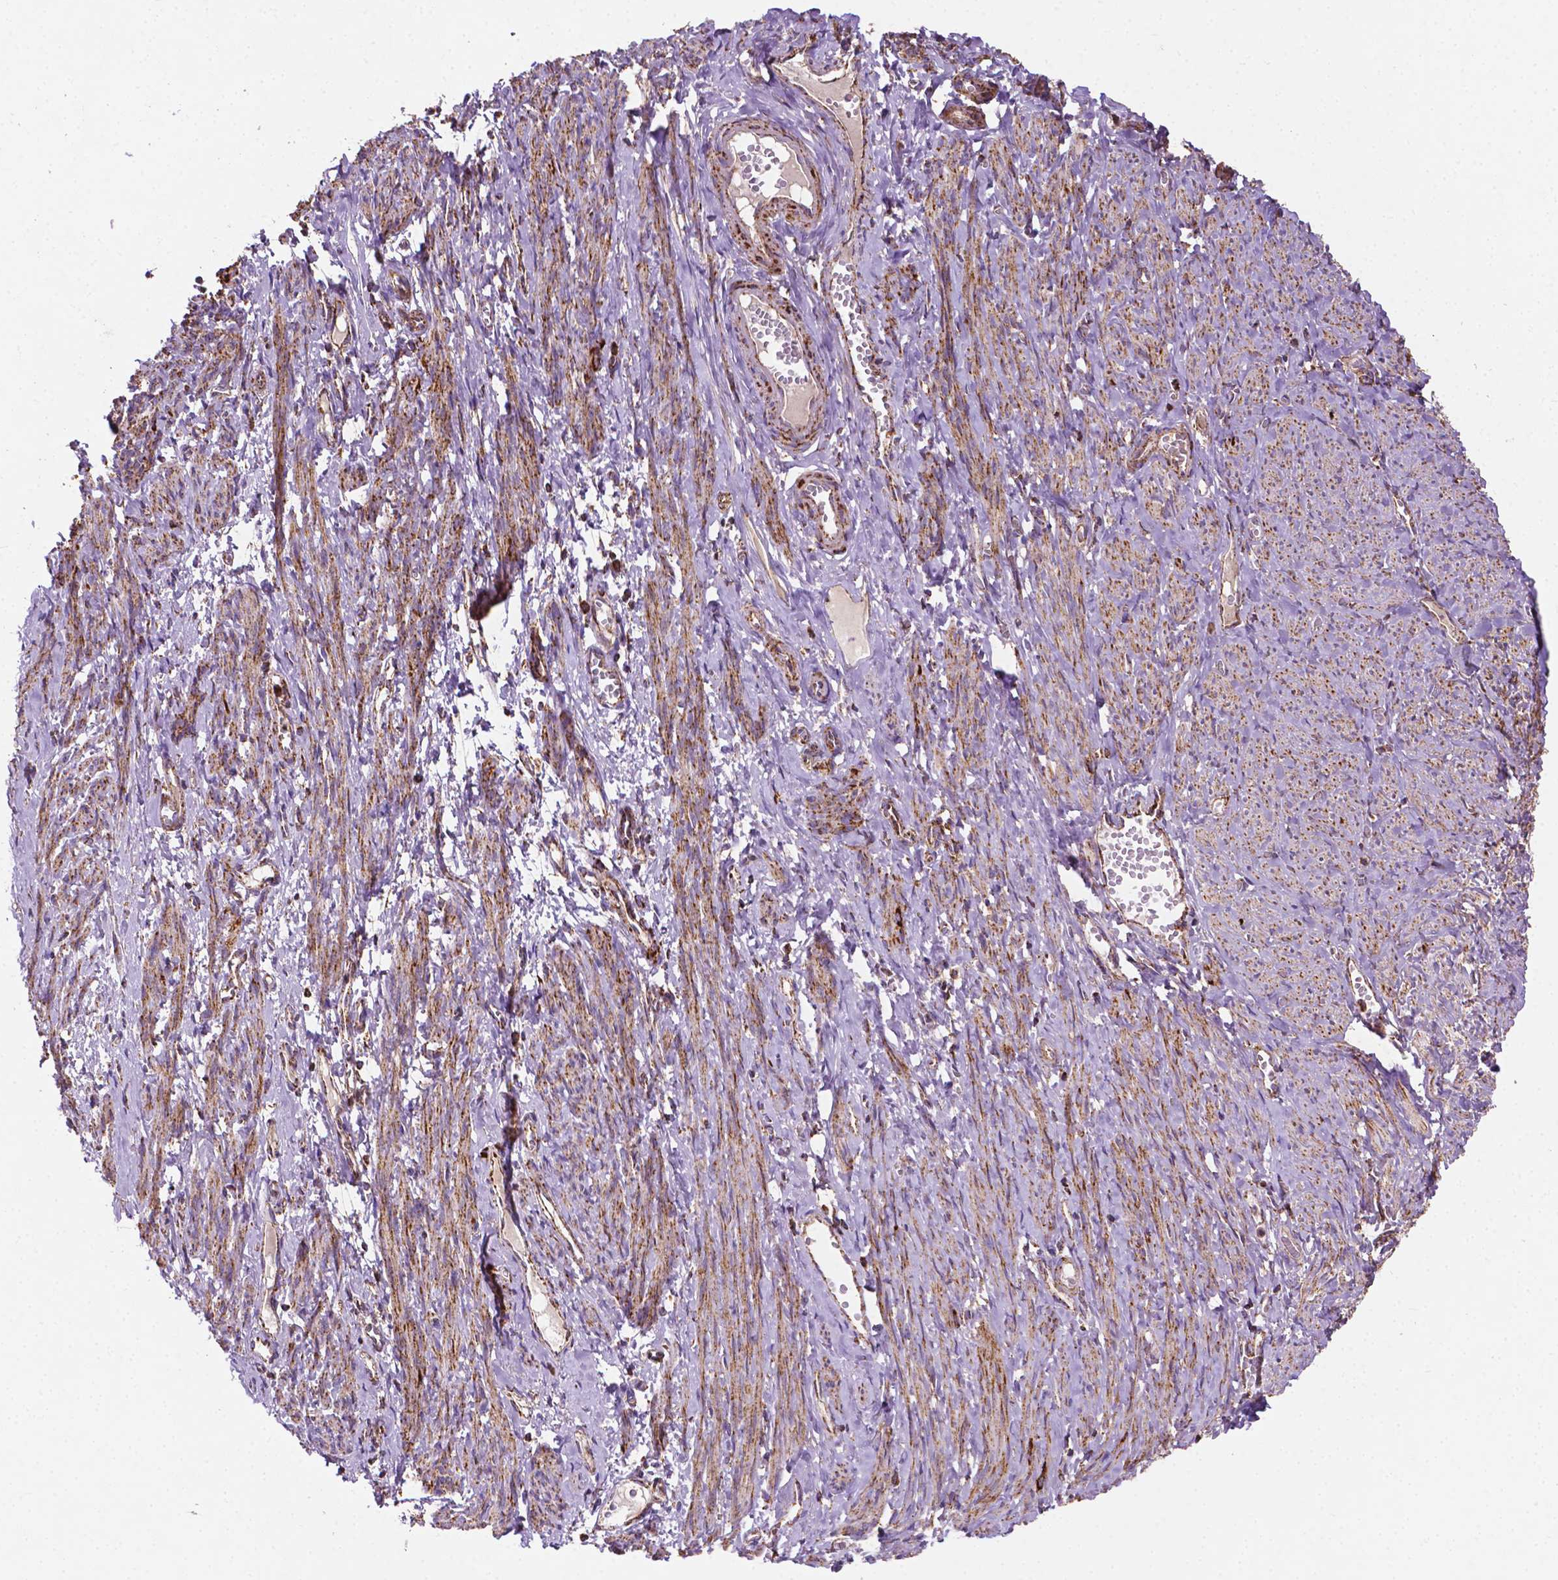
{"staining": {"intensity": "strong", "quantity": ">75%", "location": "cytoplasmic/membranous"}, "tissue": "smooth muscle", "cell_type": "Smooth muscle cells", "image_type": "normal", "snomed": [{"axis": "morphology", "description": "Normal tissue, NOS"}, {"axis": "topography", "description": "Smooth muscle"}], "caption": "About >75% of smooth muscle cells in unremarkable smooth muscle demonstrate strong cytoplasmic/membranous protein positivity as visualized by brown immunohistochemical staining.", "gene": "ILVBL", "patient": {"sex": "female", "age": 65}}